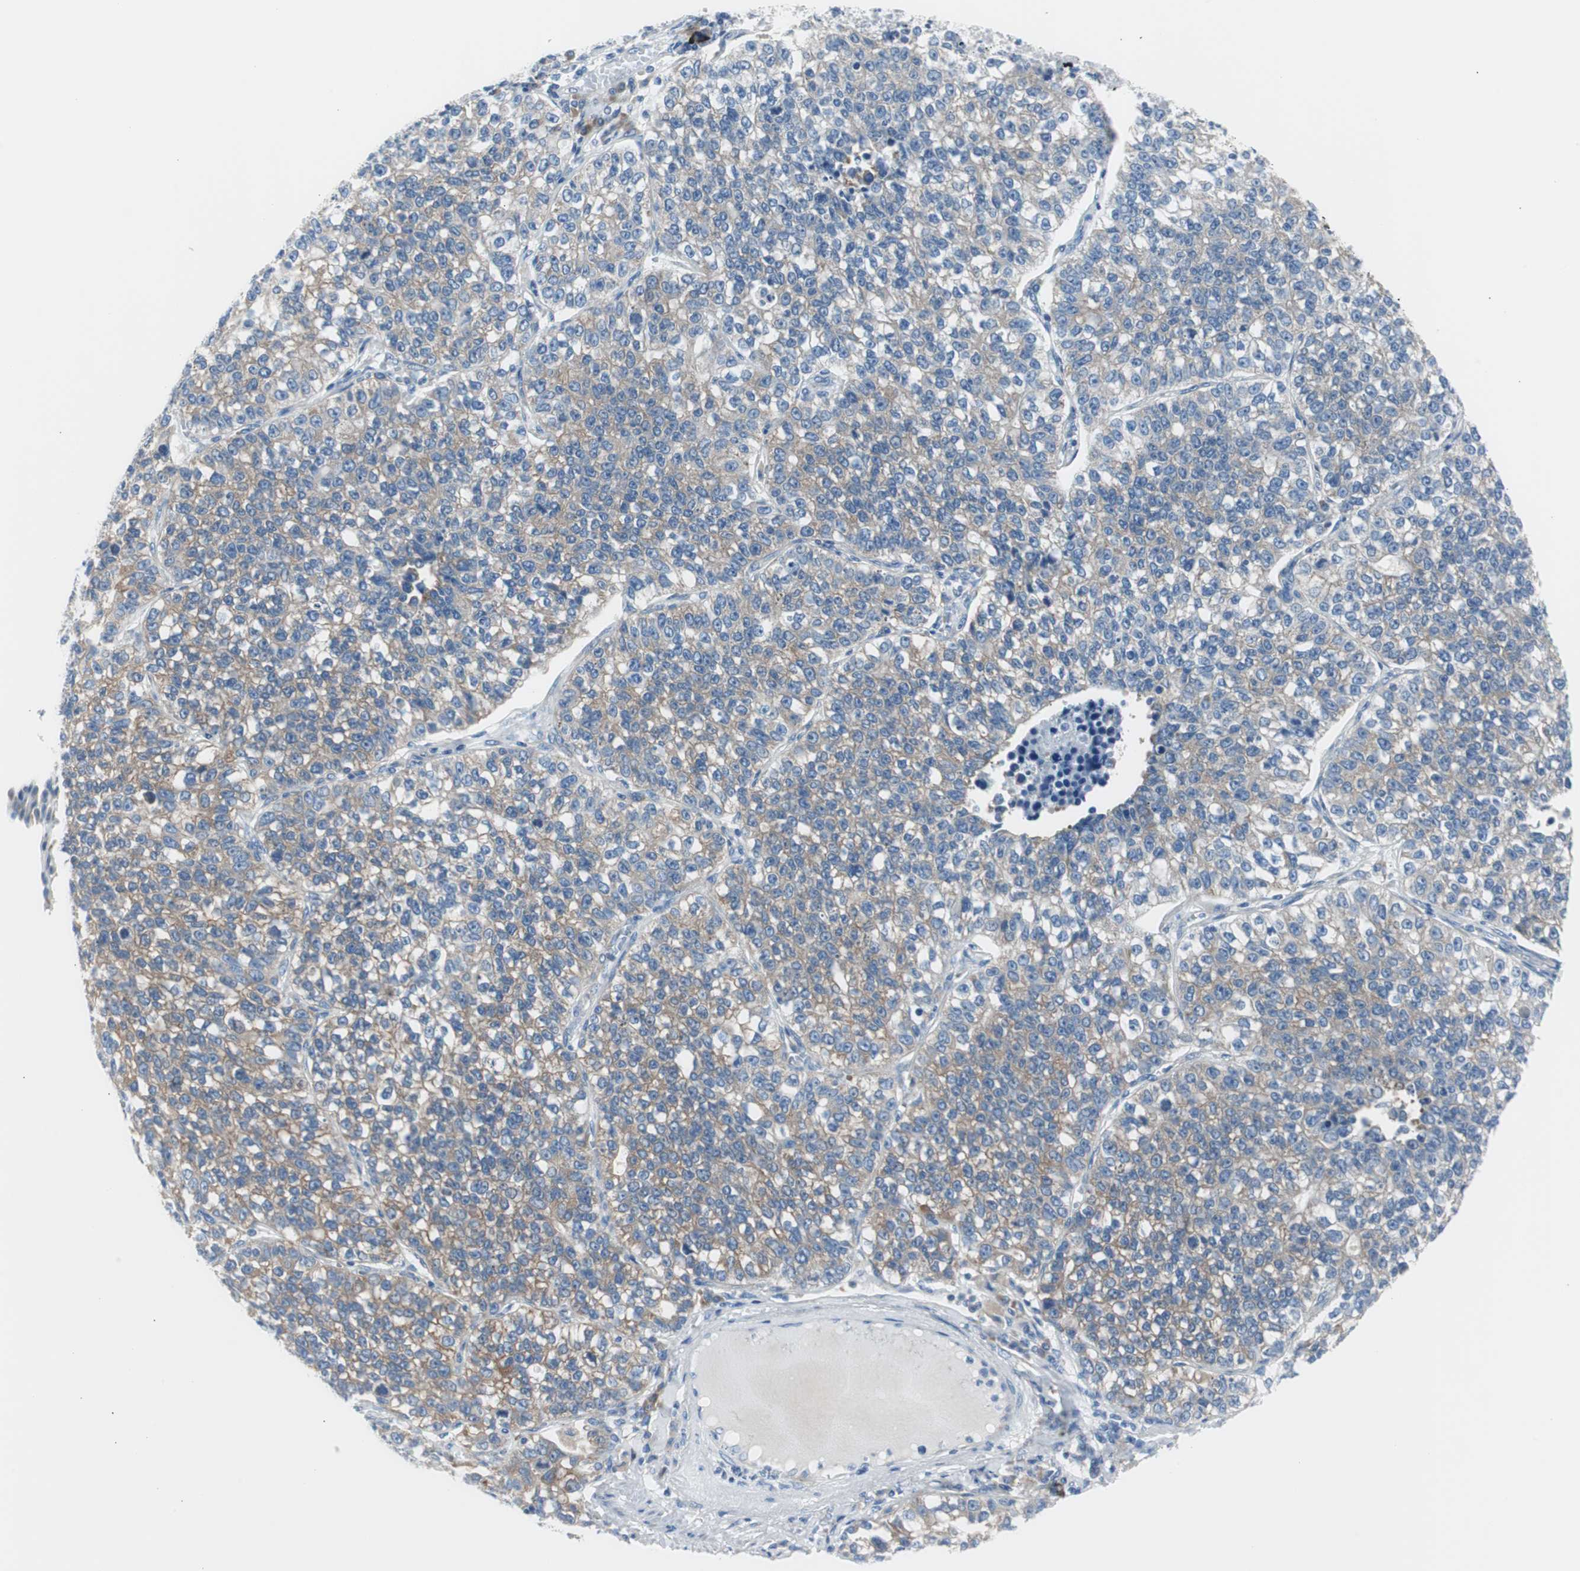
{"staining": {"intensity": "weak", "quantity": ">75%", "location": "cytoplasmic/membranous"}, "tissue": "lung cancer", "cell_type": "Tumor cells", "image_type": "cancer", "snomed": [{"axis": "morphology", "description": "Adenocarcinoma, NOS"}, {"axis": "topography", "description": "Lung"}], "caption": "The image reveals staining of lung cancer, revealing weak cytoplasmic/membranous protein expression (brown color) within tumor cells.", "gene": "RPS12", "patient": {"sex": "male", "age": 49}}